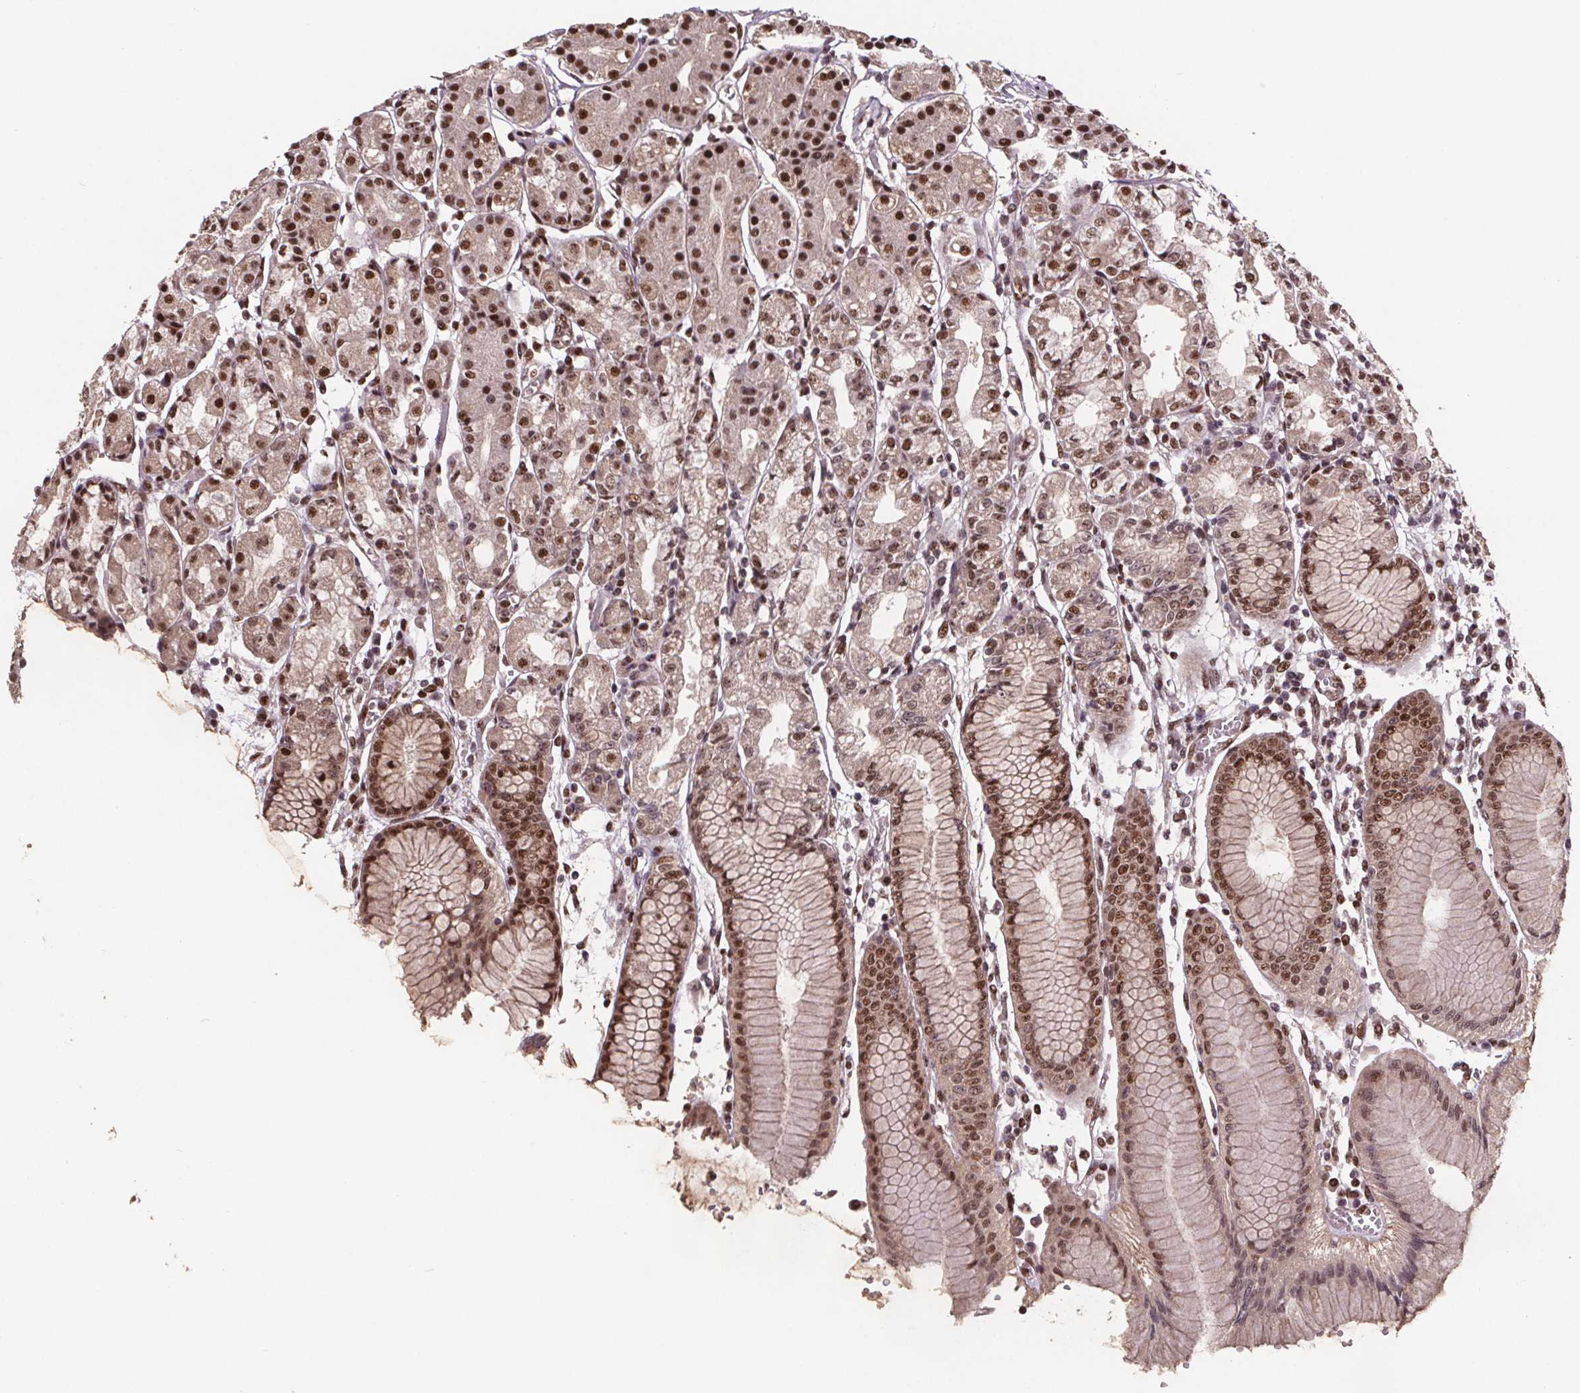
{"staining": {"intensity": "strong", "quantity": ">75%", "location": "nuclear"}, "tissue": "stomach", "cell_type": "Glandular cells", "image_type": "normal", "snomed": [{"axis": "morphology", "description": "Normal tissue, NOS"}, {"axis": "topography", "description": "Skeletal muscle"}, {"axis": "topography", "description": "Stomach"}], "caption": "Immunohistochemistry micrograph of benign human stomach stained for a protein (brown), which shows high levels of strong nuclear expression in approximately >75% of glandular cells.", "gene": "JARID2", "patient": {"sex": "female", "age": 57}}